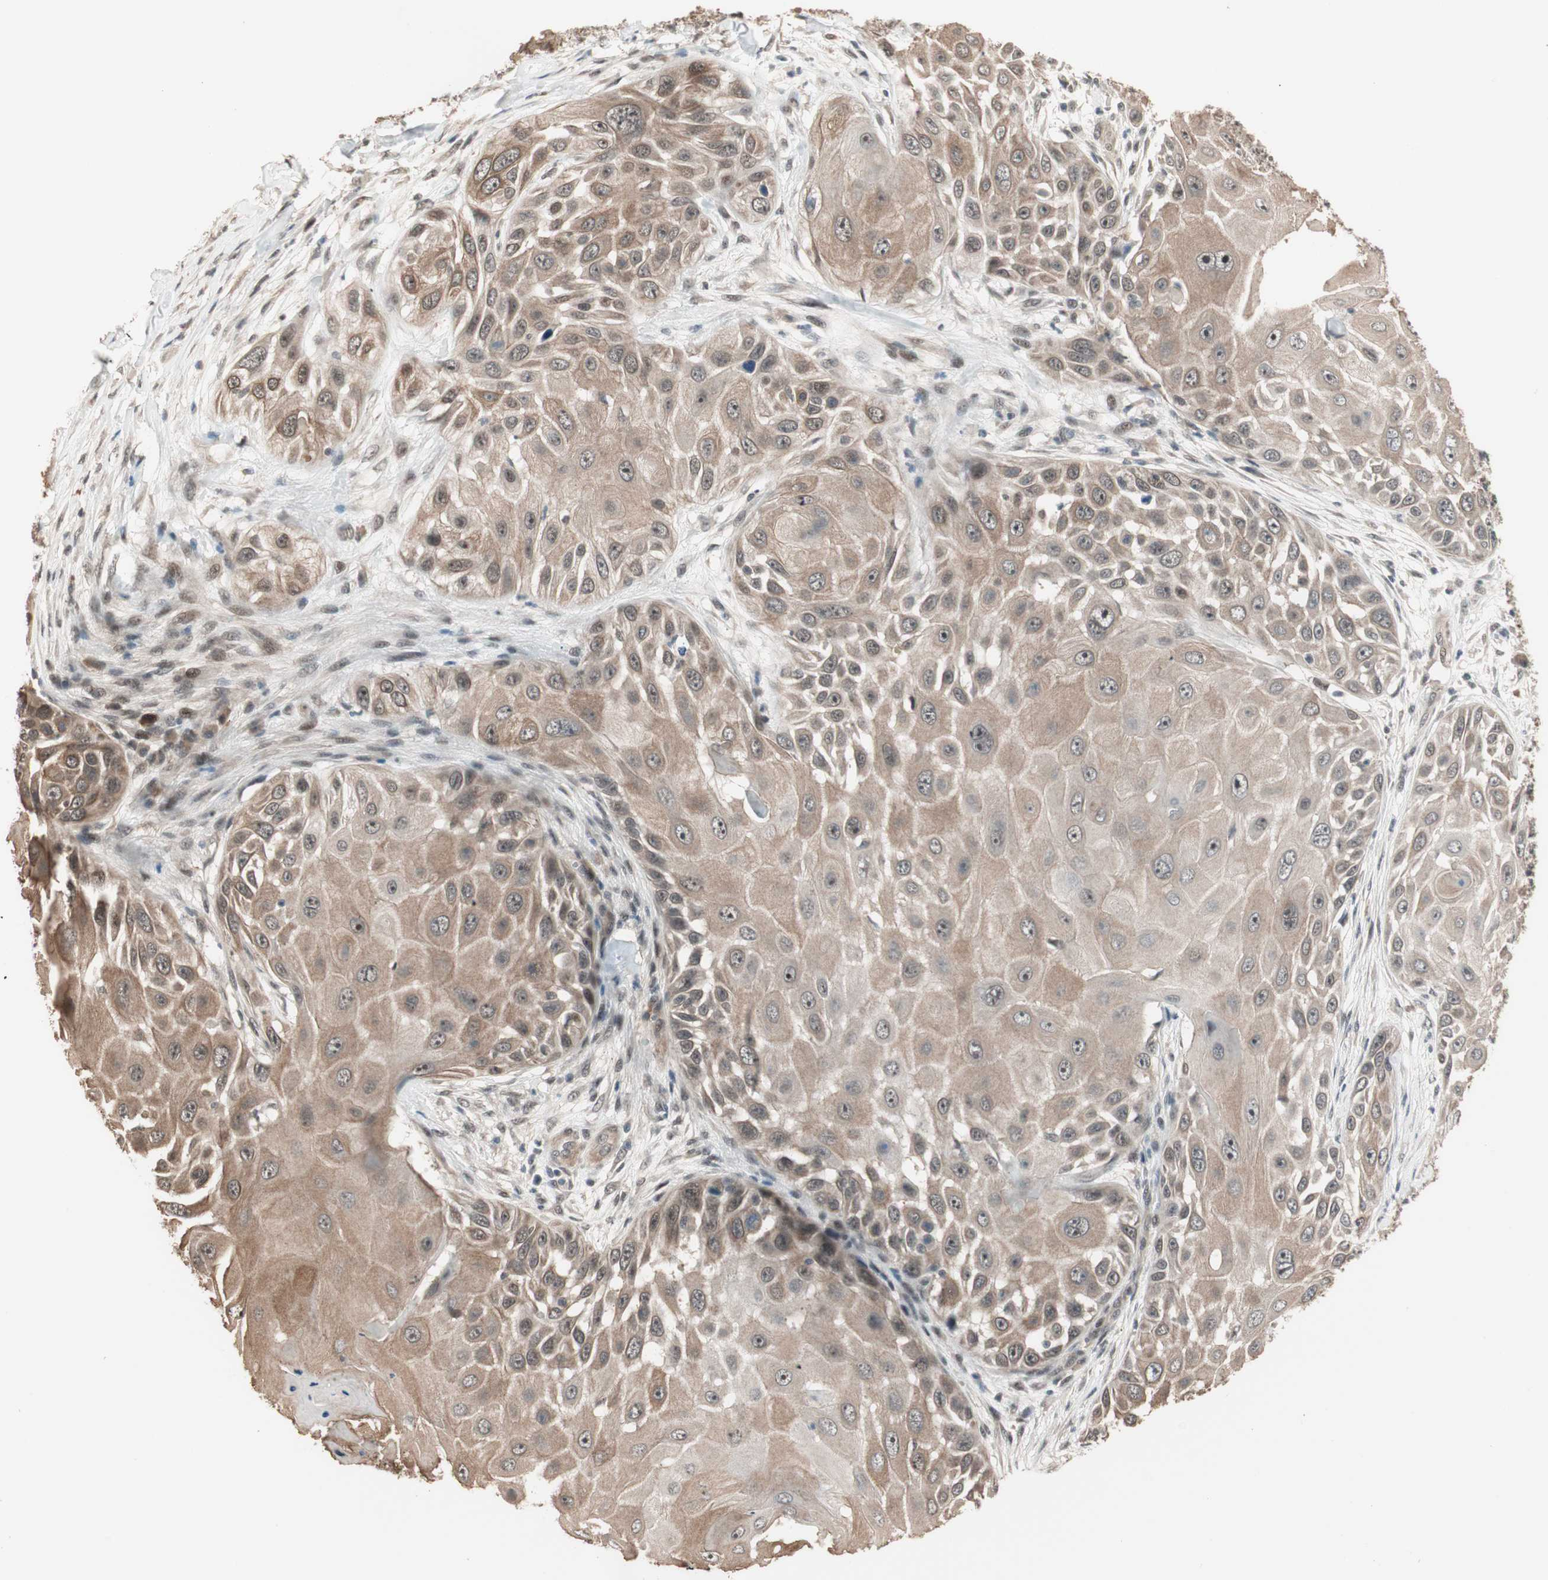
{"staining": {"intensity": "moderate", "quantity": ">75%", "location": "cytoplasmic/membranous,nuclear"}, "tissue": "skin cancer", "cell_type": "Tumor cells", "image_type": "cancer", "snomed": [{"axis": "morphology", "description": "Squamous cell carcinoma, NOS"}, {"axis": "topography", "description": "Skin"}], "caption": "Skin cancer stained with a brown dye demonstrates moderate cytoplasmic/membranous and nuclear positive staining in approximately >75% of tumor cells.", "gene": "ZSCAN31", "patient": {"sex": "female", "age": 44}}